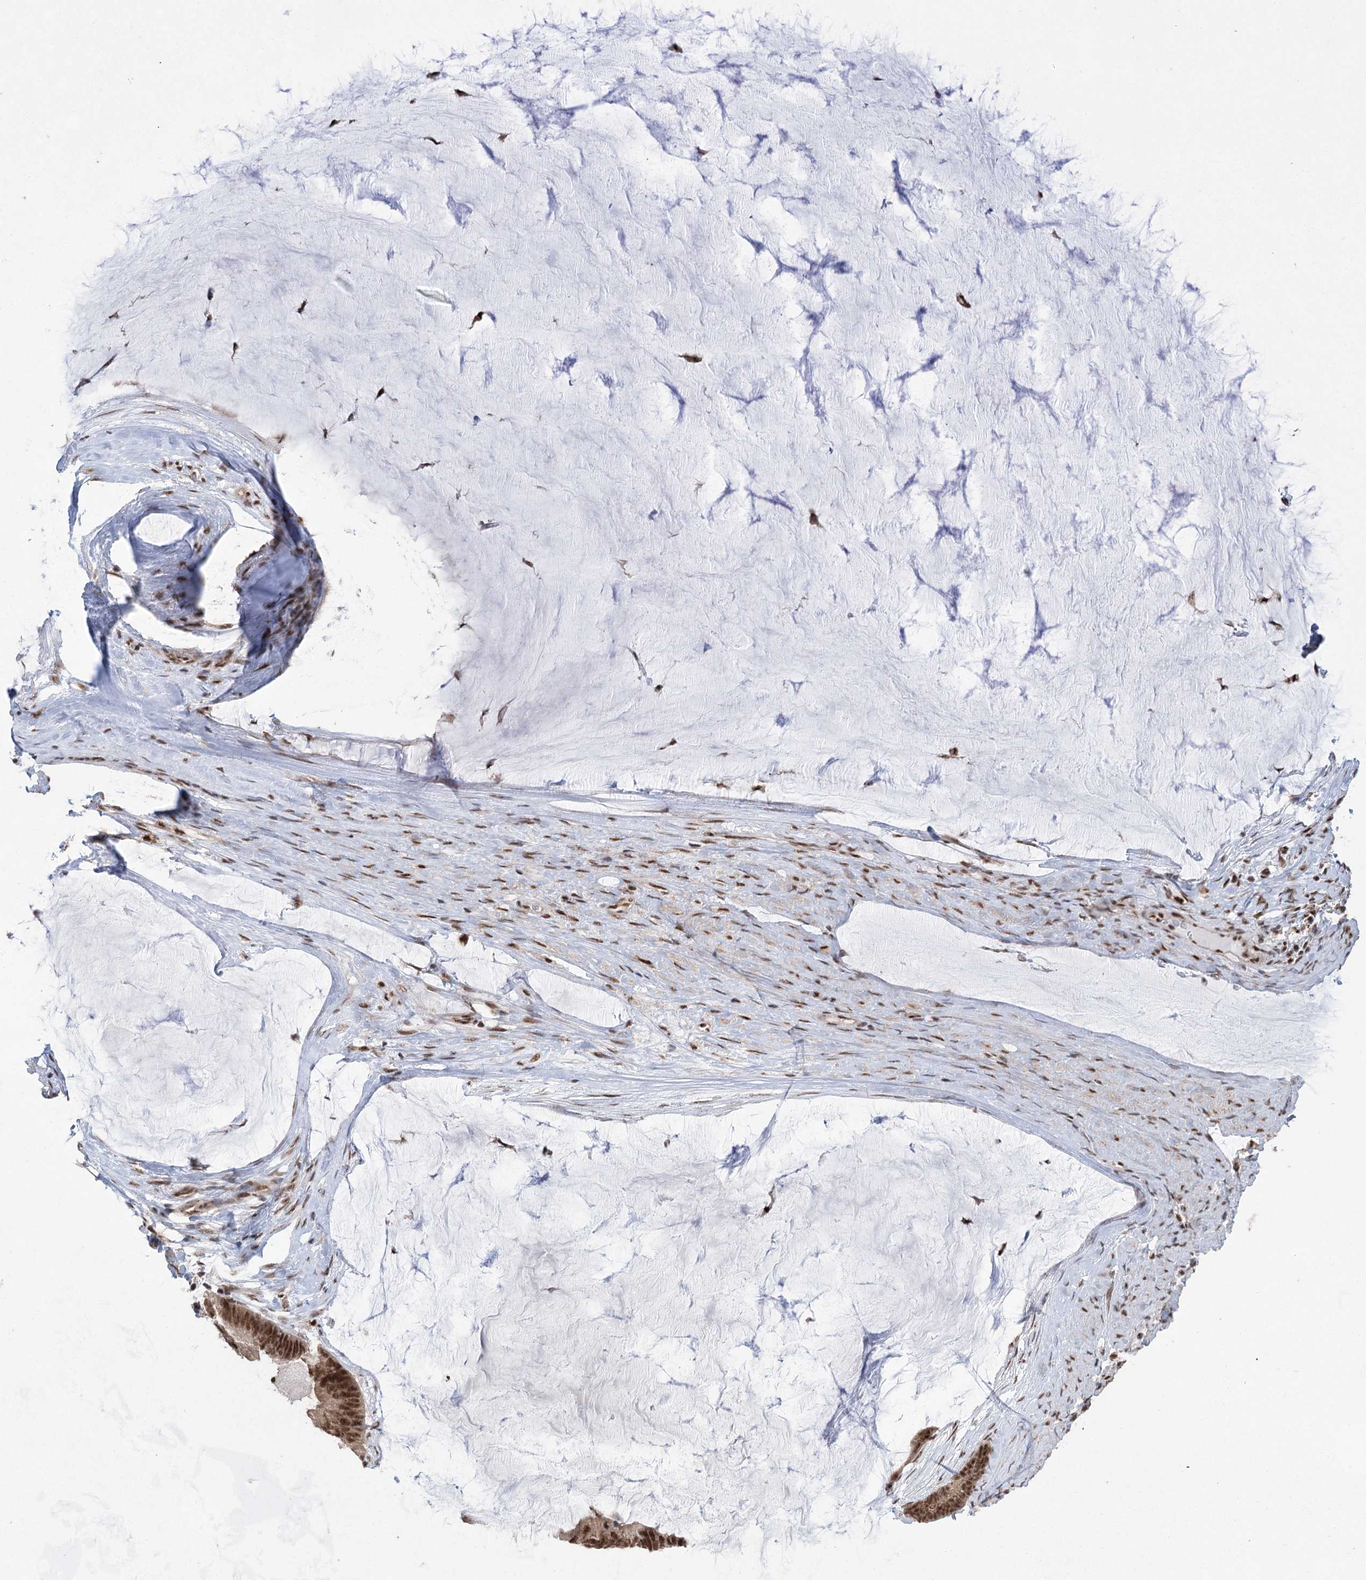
{"staining": {"intensity": "strong", "quantity": ">75%", "location": "nuclear"}, "tissue": "ovarian cancer", "cell_type": "Tumor cells", "image_type": "cancer", "snomed": [{"axis": "morphology", "description": "Cystadenocarcinoma, mucinous, NOS"}, {"axis": "topography", "description": "Ovary"}], "caption": "Brown immunohistochemical staining in human ovarian mucinous cystadenocarcinoma exhibits strong nuclear expression in about >75% of tumor cells. (Brightfield microscopy of DAB IHC at high magnification).", "gene": "ZCCHC8", "patient": {"sex": "female", "age": 61}}